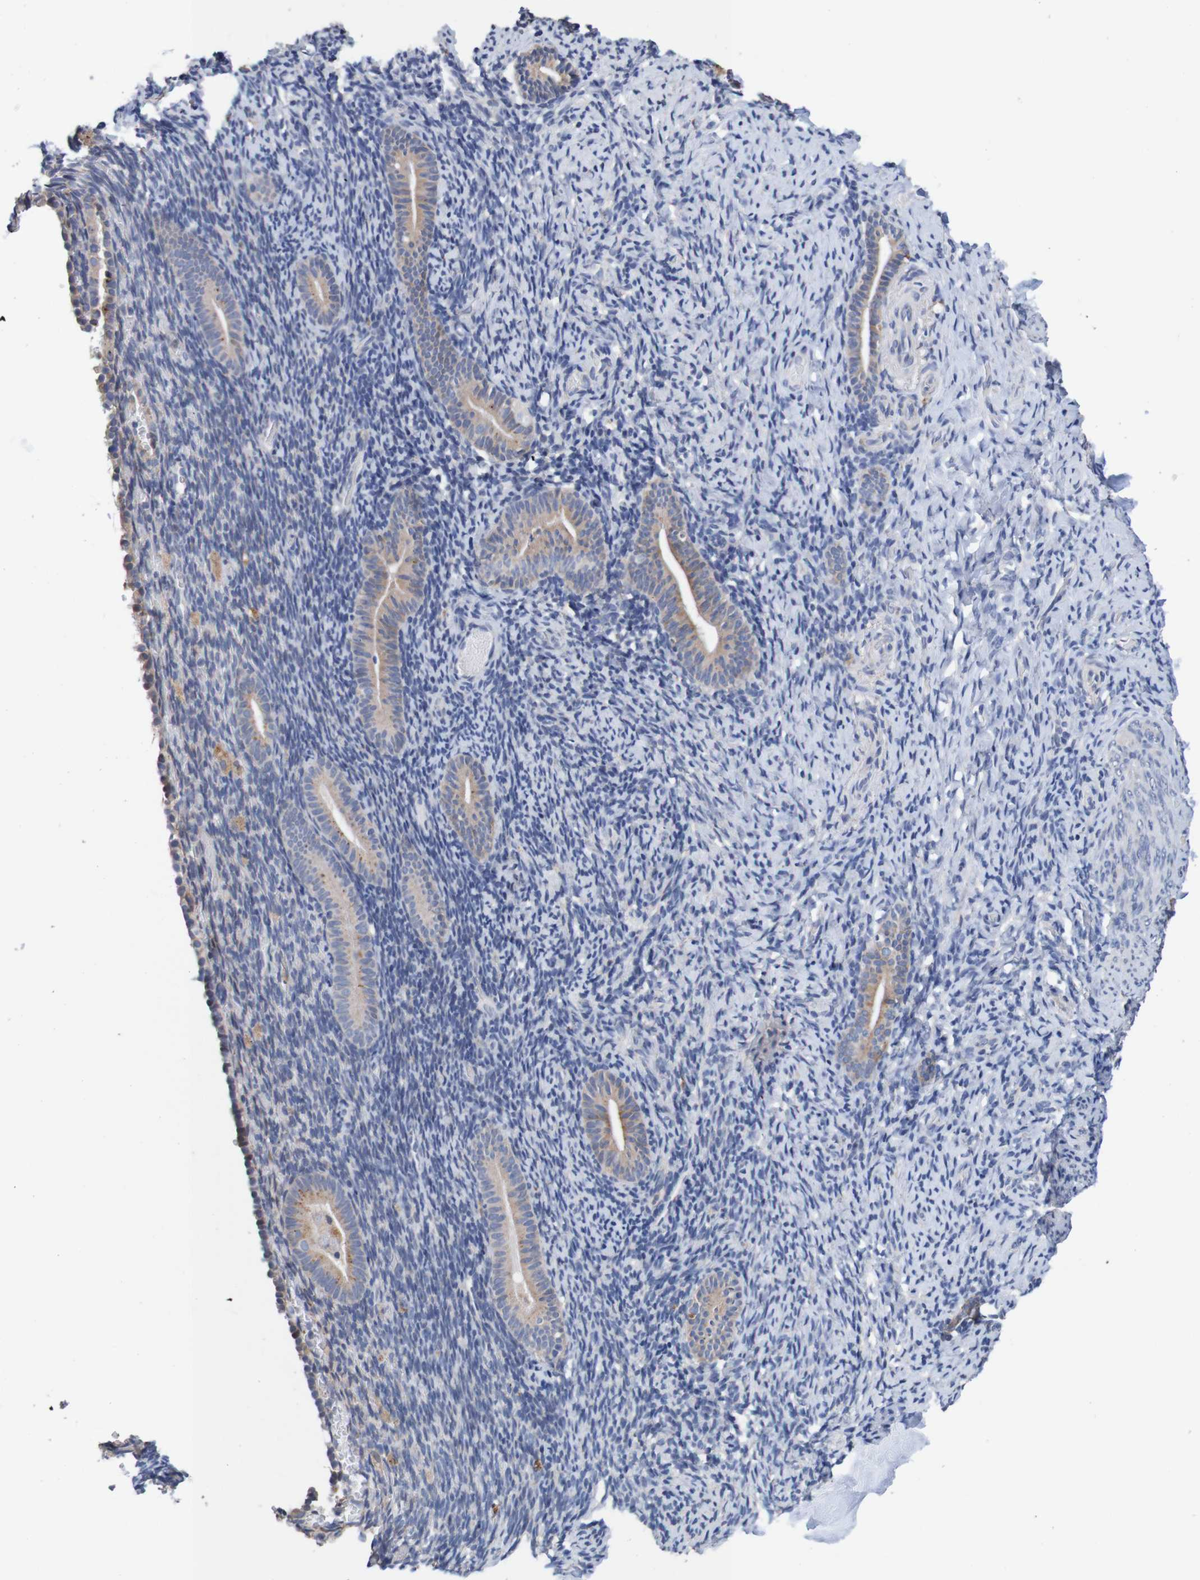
{"staining": {"intensity": "negative", "quantity": "none", "location": "none"}, "tissue": "endometrium", "cell_type": "Cells in endometrial stroma", "image_type": "normal", "snomed": [{"axis": "morphology", "description": "Normal tissue, NOS"}, {"axis": "topography", "description": "Endometrium"}], "caption": "High power microscopy histopathology image of an IHC micrograph of benign endometrium, revealing no significant expression in cells in endometrial stroma. (Stains: DAB (3,3'-diaminobenzidine) immunohistochemistry (IHC) with hematoxylin counter stain, Microscopy: brightfield microscopy at high magnification).", "gene": "FIBP", "patient": {"sex": "female", "age": 51}}